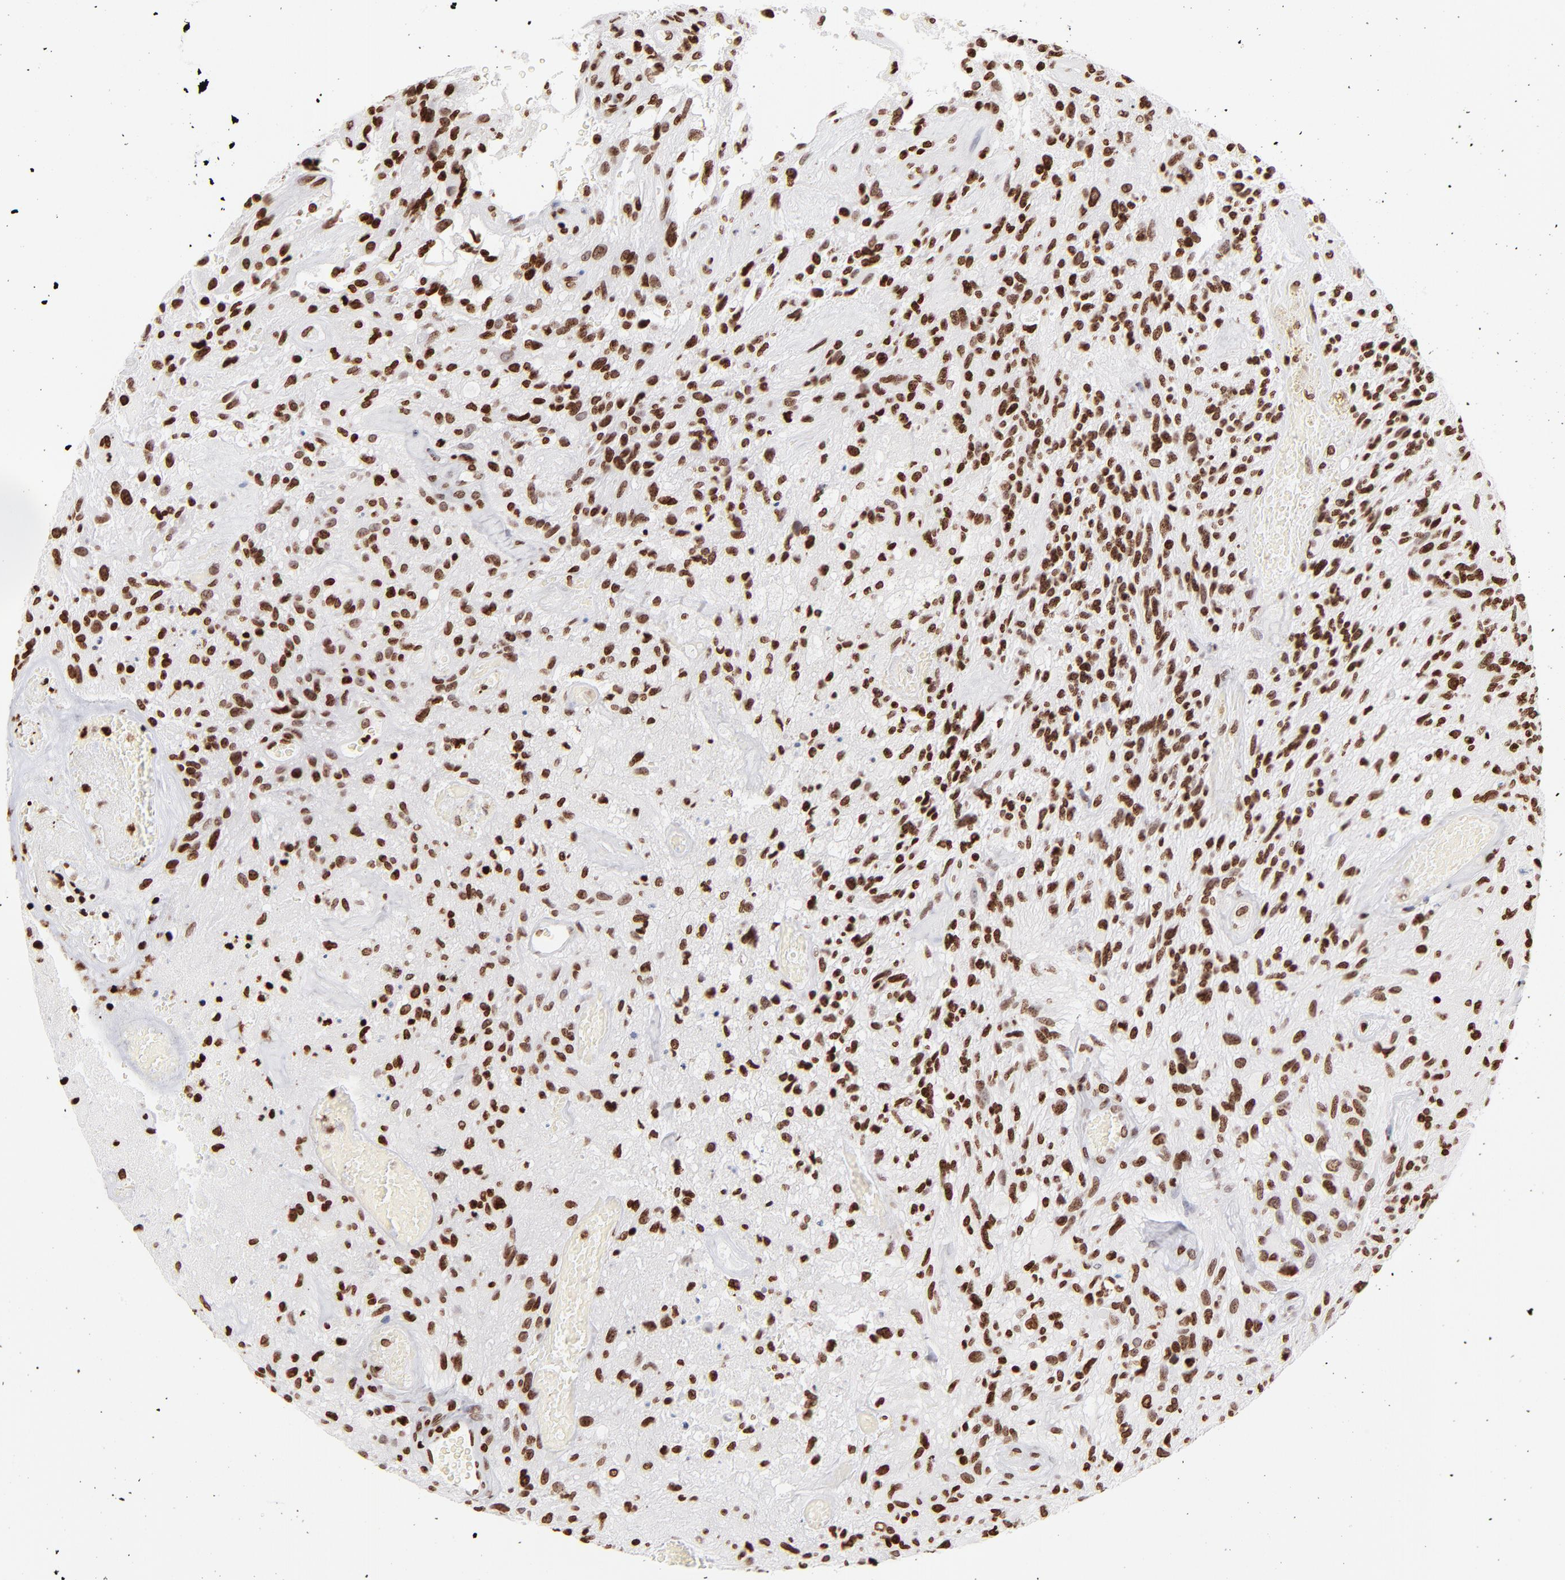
{"staining": {"intensity": "strong", "quantity": ">75%", "location": "nuclear"}, "tissue": "glioma", "cell_type": "Tumor cells", "image_type": "cancer", "snomed": [{"axis": "morphology", "description": "Normal tissue, NOS"}, {"axis": "morphology", "description": "Glioma, malignant, High grade"}, {"axis": "topography", "description": "Cerebral cortex"}], "caption": "Glioma was stained to show a protein in brown. There is high levels of strong nuclear expression in approximately >75% of tumor cells. (DAB IHC, brown staining for protein, blue staining for nuclei).", "gene": "RTL4", "patient": {"sex": "male", "age": 75}}